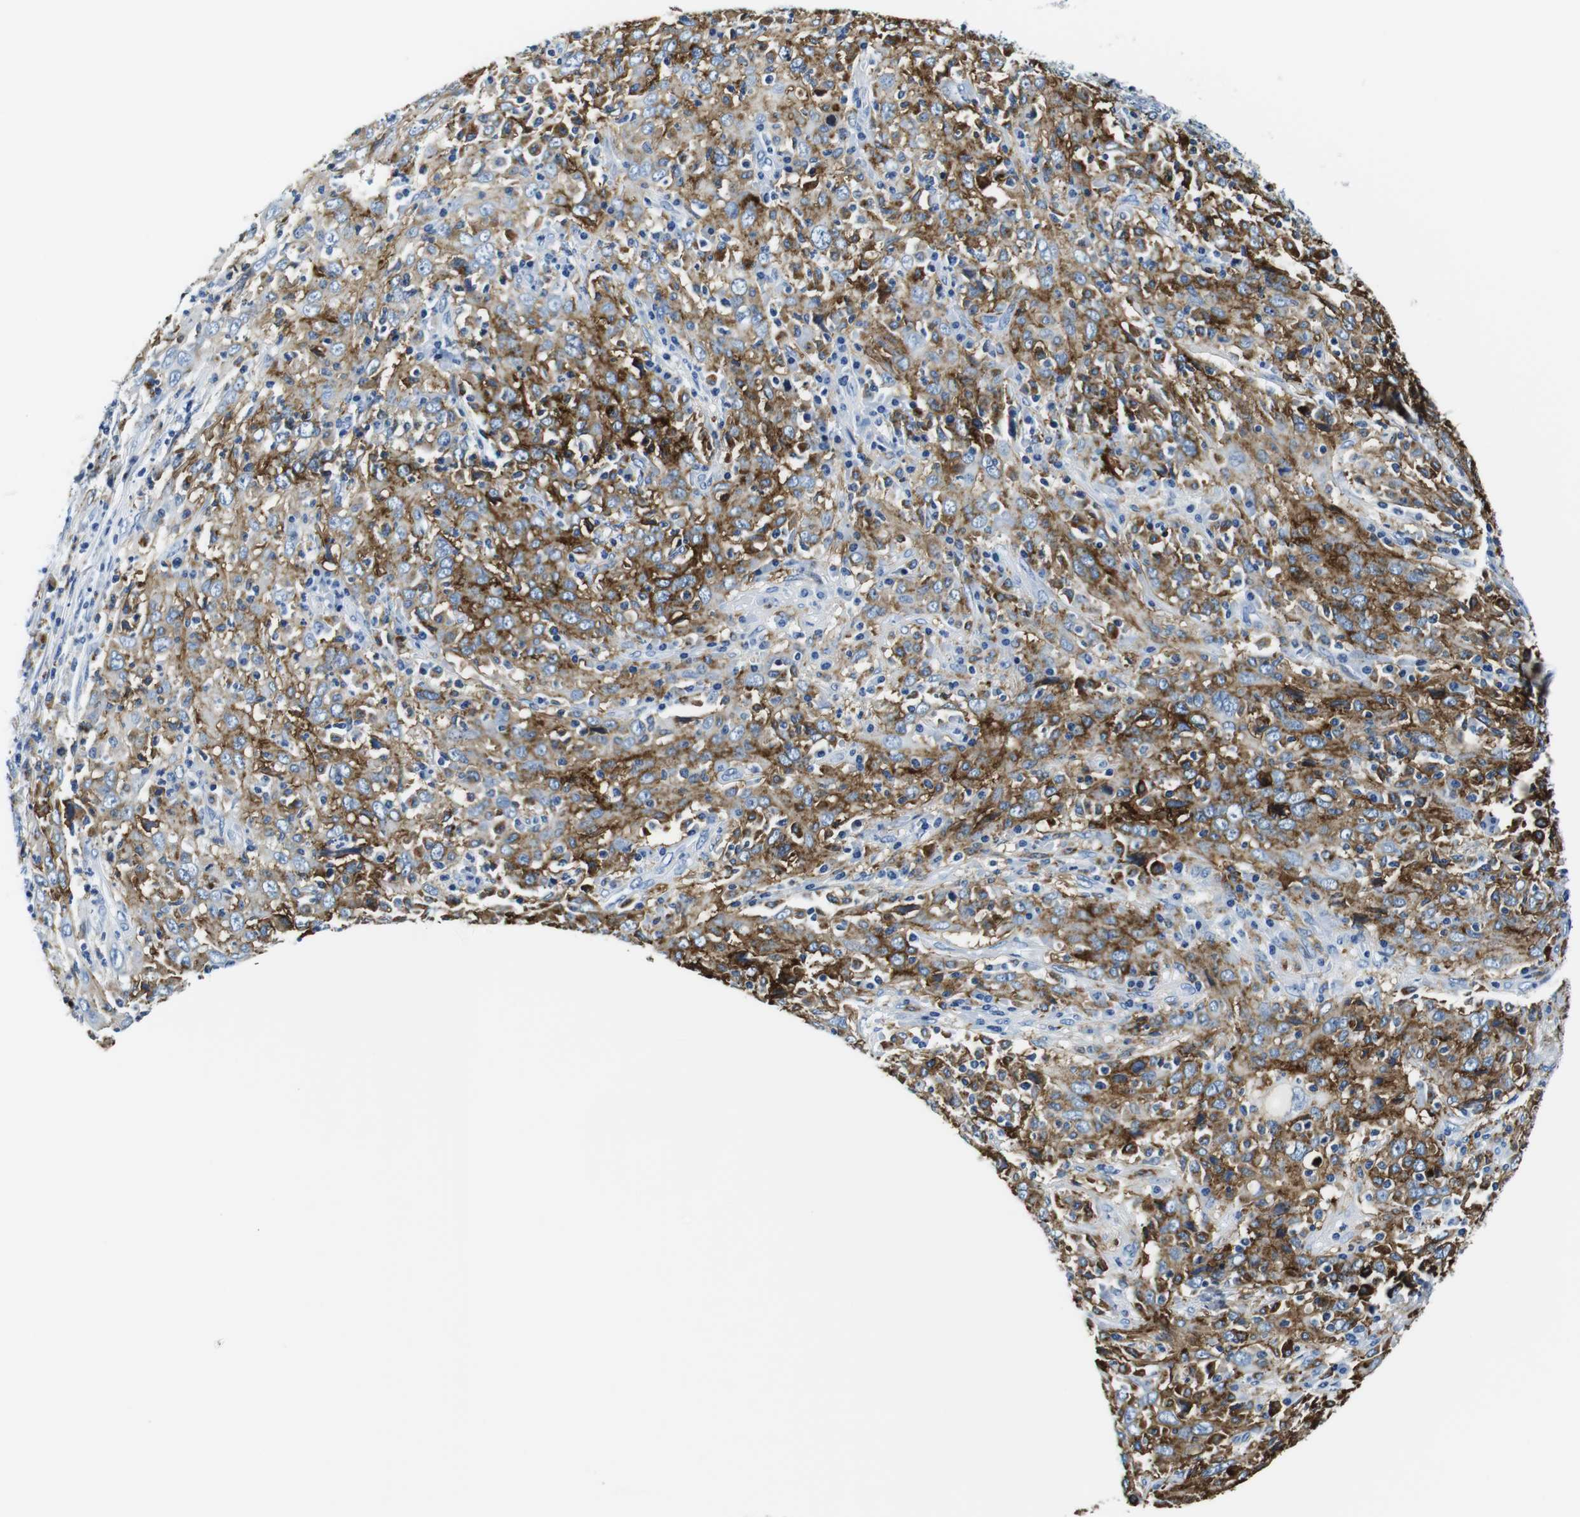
{"staining": {"intensity": "strong", "quantity": "25%-75%", "location": "cytoplasmic/membranous"}, "tissue": "cervical cancer", "cell_type": "Tumor cells", "image_type": "cancer", "snomed": [{"axis": "morphology", "description": "Squamous cell carcinoma, NOS"}, {"axis": "topography", "description": "Cervix"}], "caption": "Immunohistochemistry (DAB (3,3'-diaminobenzidine)) staining of cervical squamous cell carcinoma shows strong cytoplasmic/membranous protein staining in approximately 25%-75% of tumor cells.", "gene": "HLA-DRB1", "patient": {"sex": "female", "age": 46}}